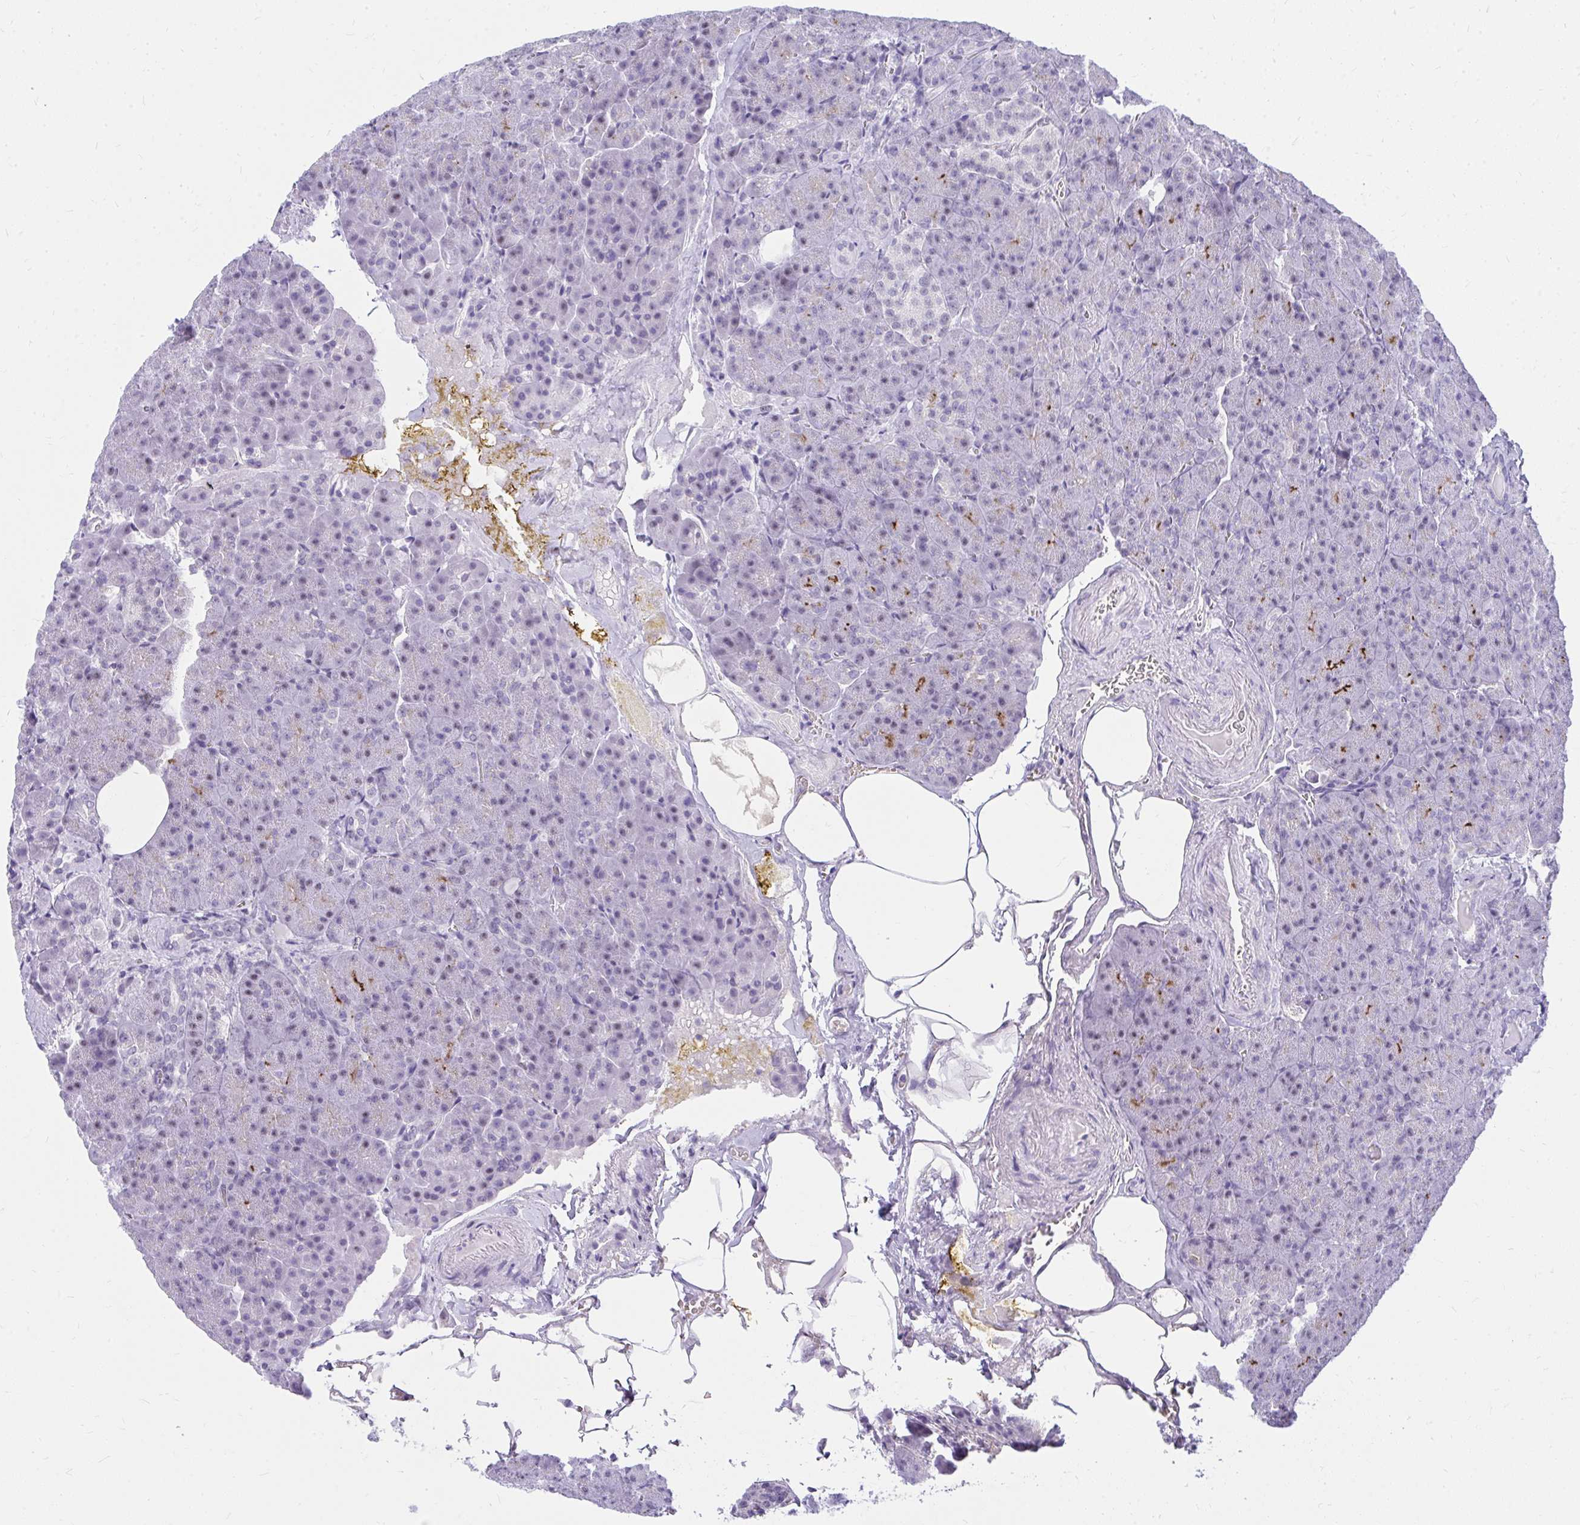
{"staining": {"intensity": "moderate", "quantity": "<25%", "location": "cytoplasmic/membranous"}, "tissue": "pancreas", "cell_type": "Exocrine glandular cells", "image_type": "normal", "snomed": [{"axis": "morphology", "description": "Normal tissue, NOS"}, {"axis": "topography", "description": "Pancreas"}], "caption": "Moderate cytoplasmic/membranous positivity is appreciated in approximately <25% of exocrine glandular cells in unremarkable pancreas. (DAB IHC with brightfield microscopy, high magnification).", "gene": "OR5F1", "patient": {"sex": "female", "age": 74}}